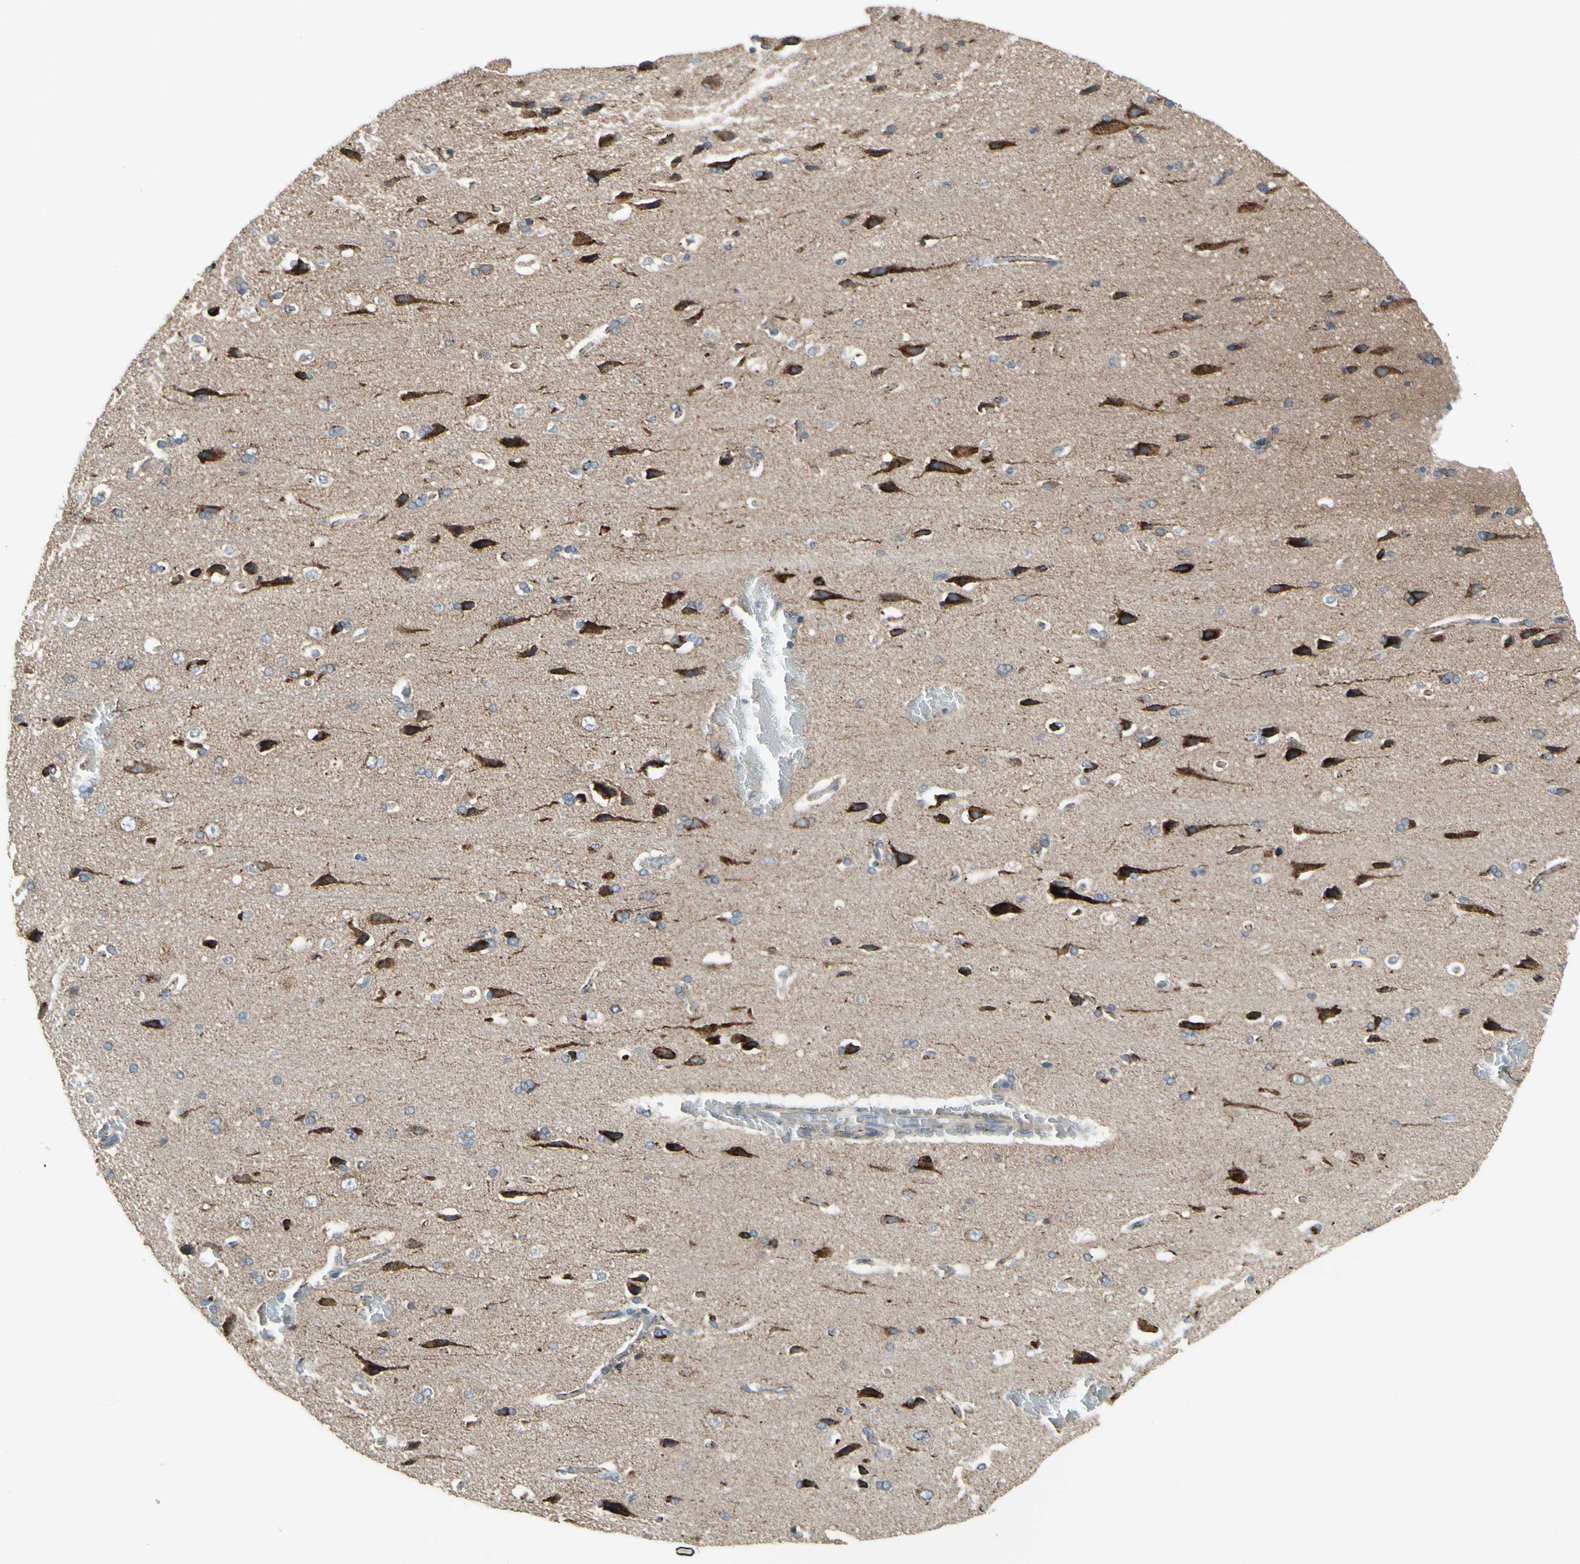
{"staining": {"intensity": "moderate", "quantity": "25%-75%", "location": "cytoplasmic/membranous"}, "tissue": "cerebral cortex", "cell_type": "Endothelial cells", "image_type": "normal", "snomed": [{"axis": "morphology", "description": "Normal tissue, NOS"}, {"axis": "topography", "description": "Cerebral cortex"}], "caption": "A high-resolution image shows immunohistochemistry (IHC) staining of benign cerebral cortex, which reveals moderate cytoplasmic/membranous positivity in about 25%-75% of endothelial cells. (DAB IHC with brightfield microscopy, high magnification).", "gene": "FAM171B", "patient": {"sex": "male", "age": 62}}